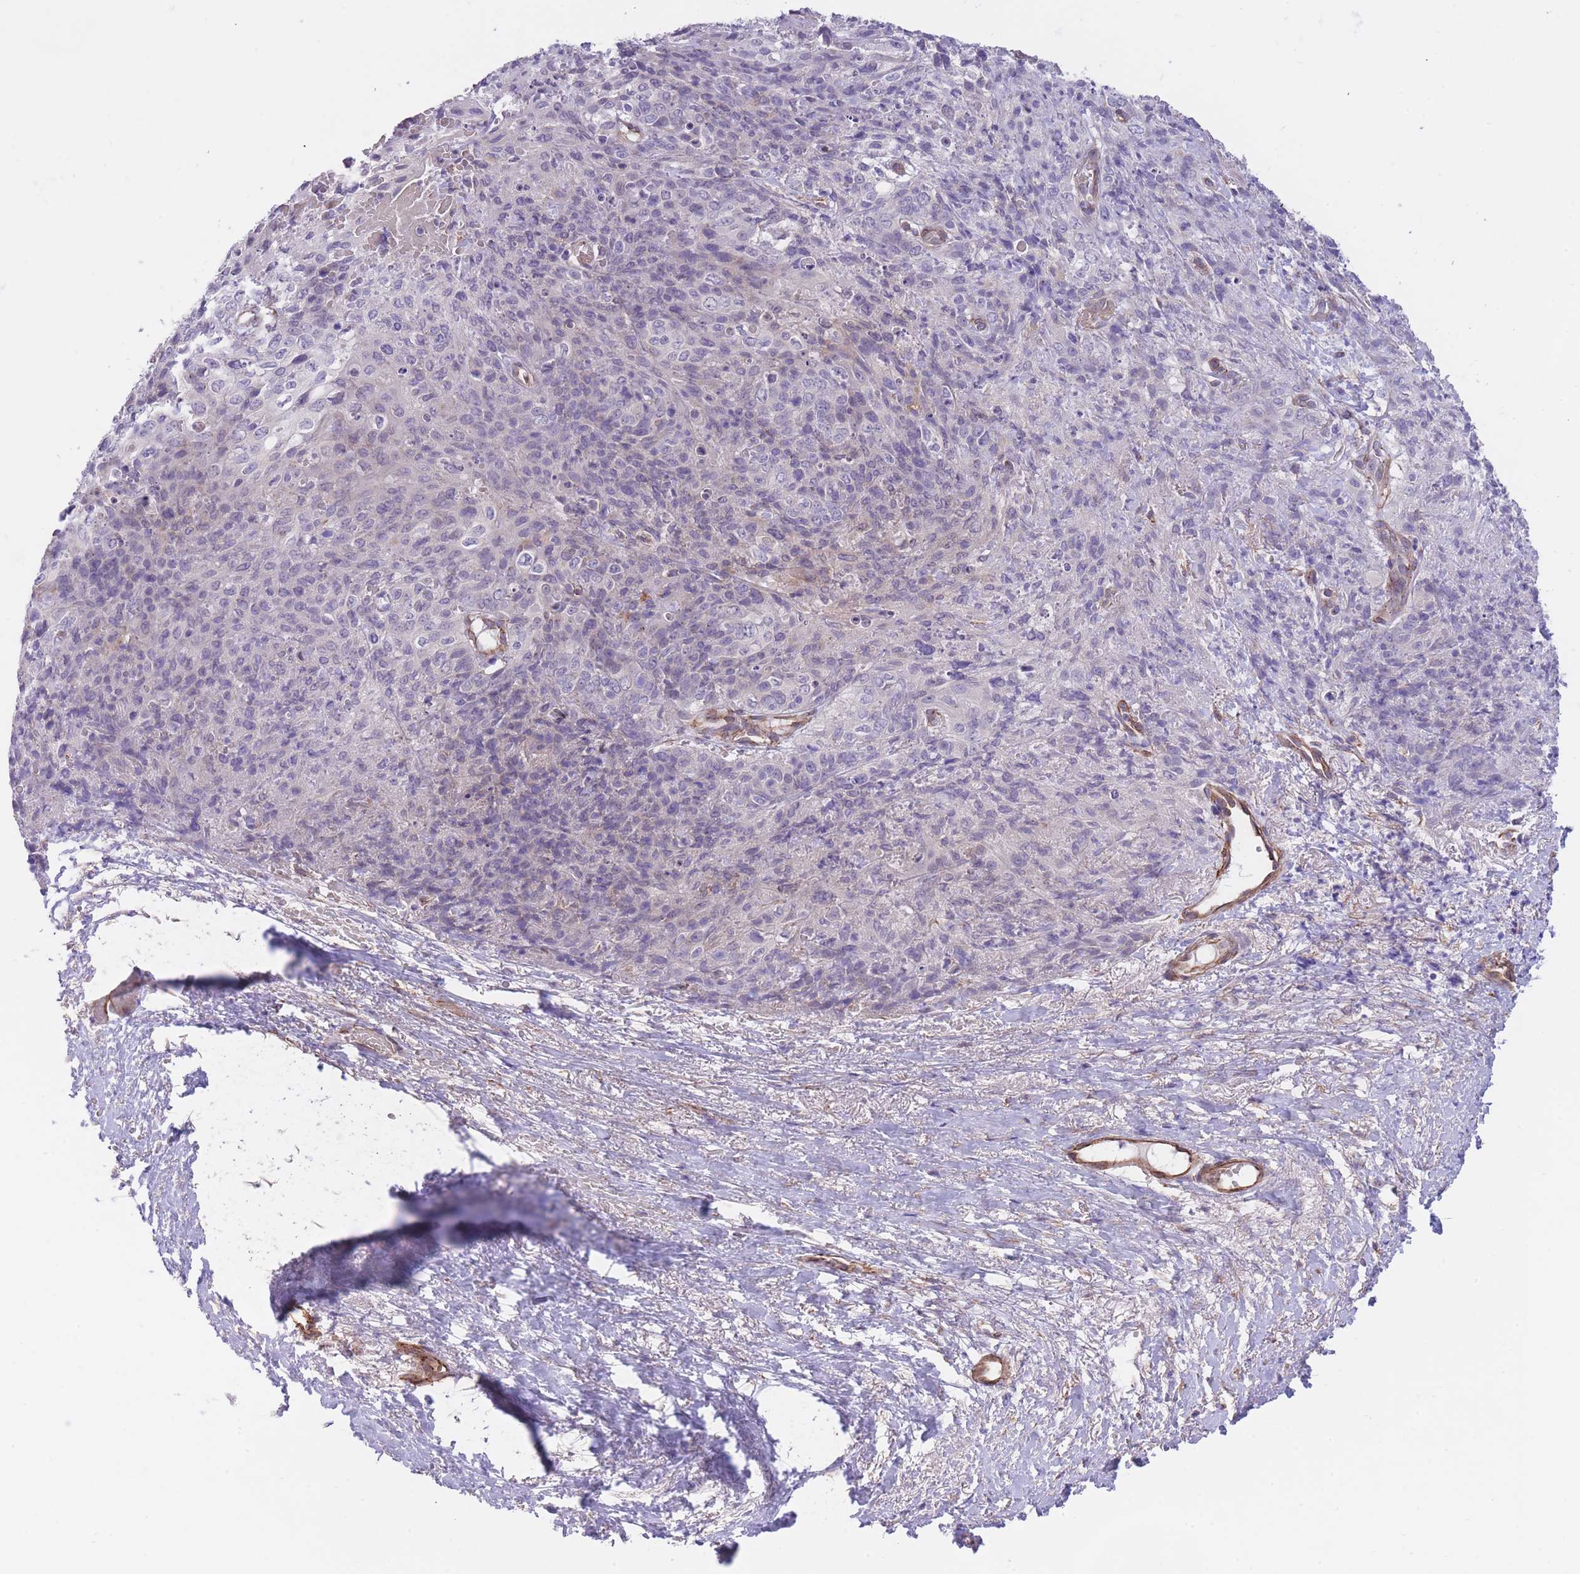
{"staining": {"intensity": "negative", "quantity": "none", "location": "none"}, "tissue": "skin cancer", "cell_type": "Tumor cells", "image_type": "cancer", "snomed": [{"axis": "morphology", "description": "Squamous cell carcinoma, NOS"}, {"axis": "topography", "description": "Skin"}, {"axis": "topography", "description": "Vulva"}], "caption": "An immunohistochemistry (IHC) micrograph of skin squamous cell carcinoma is shown. There is no staining in tumor cells of skin squamous cell carcinoma.", "gene": "QTRT1", "patient": {"sex": "female", "age": 85}}